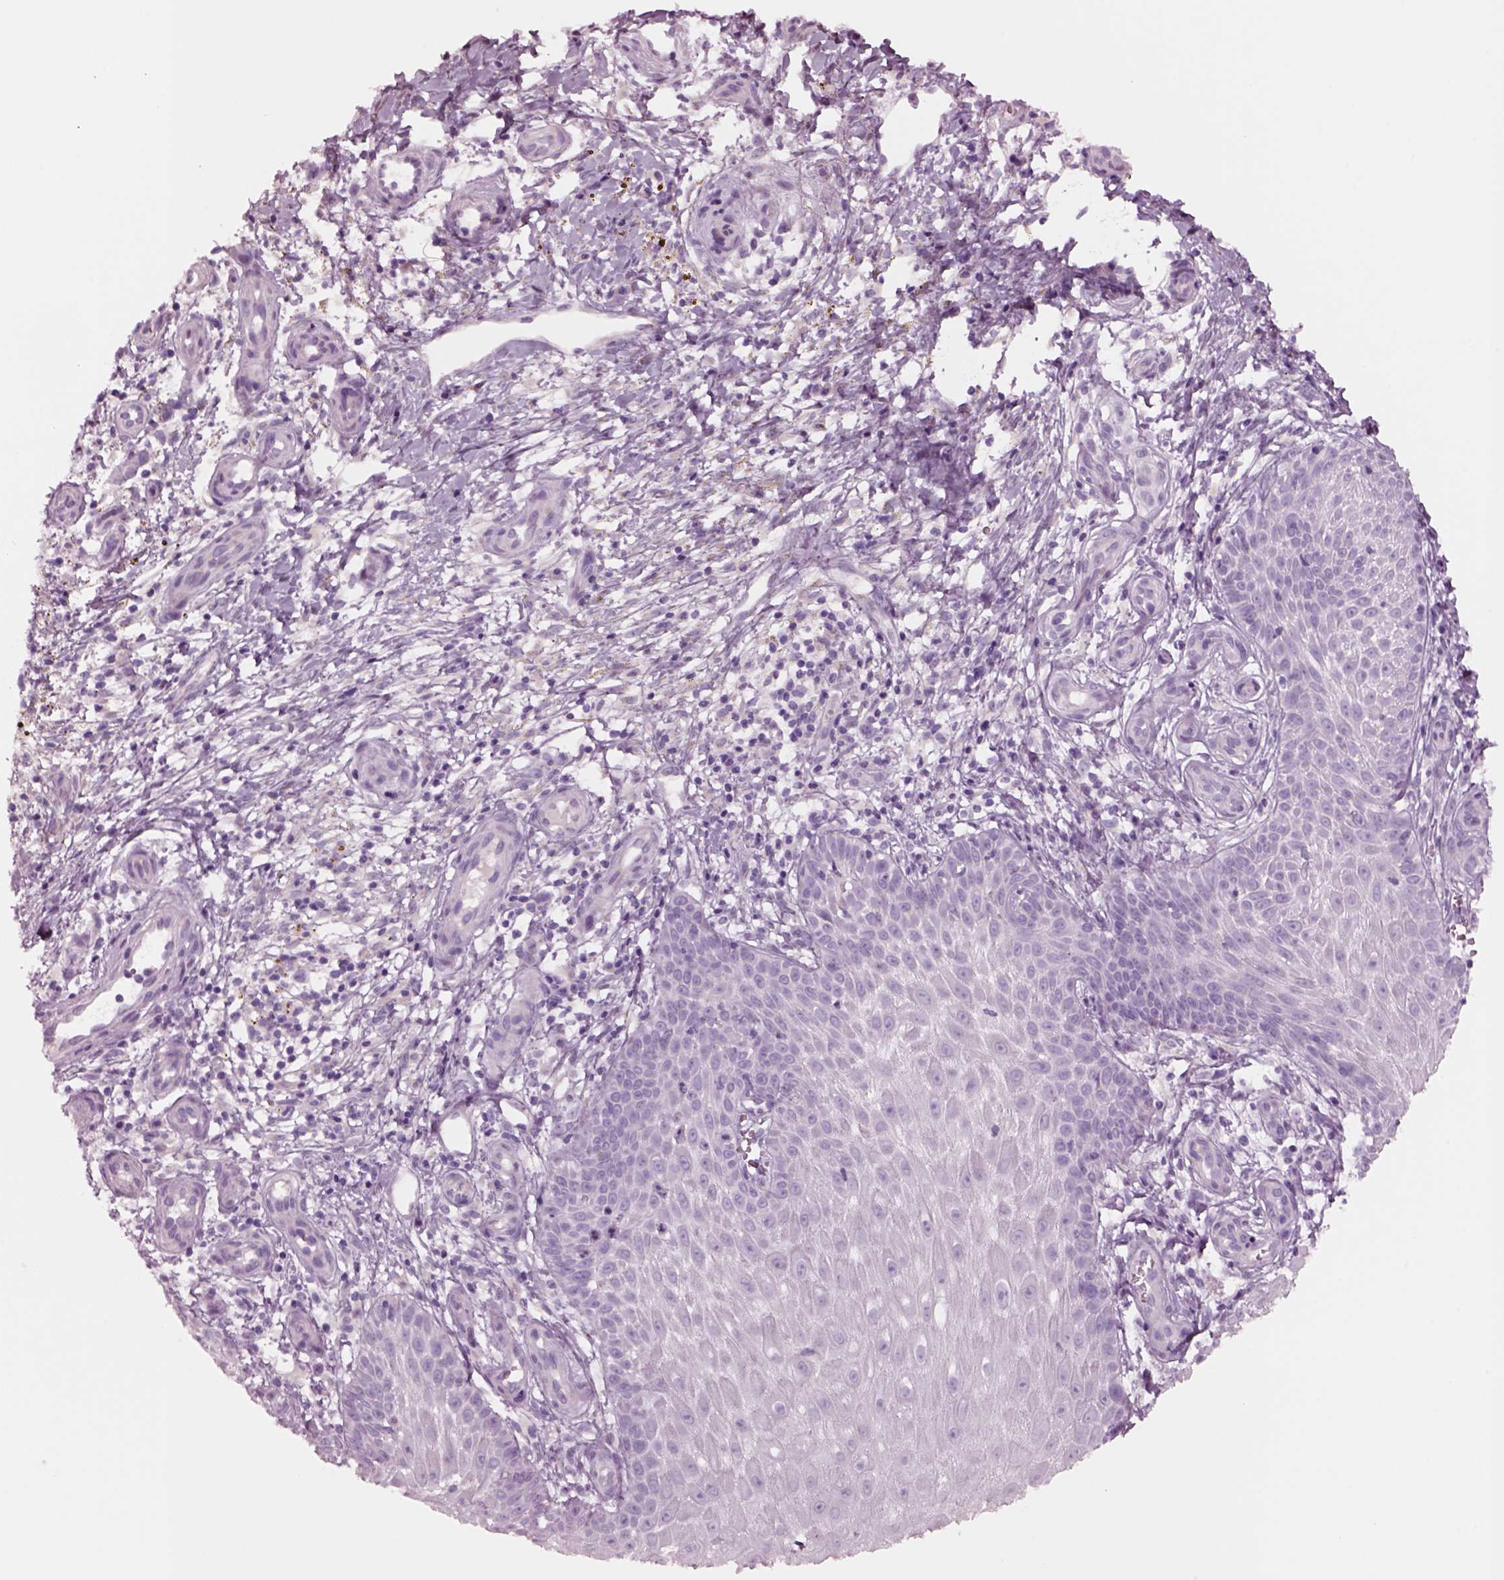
{"staining": {"intensity": "negative", "quantity": "none", "location": "none"}, "tissue": "melanoma", "cell_type": "Tumor cells", "image_type": "cancer", "snomed": [{"axis": "morphology", "description": "Malignant melanoma, NOS"}, {"axis": "topography", "description": "Skin"}], "caption": "High magnification brightfield microscopy of malignant melanoma stained with DAB (brown) and counterstained with hematoxylin (blue): tumor cells show no significant positivity. (DAB (3,3'-diaminobenzidine) IHC visualized using brightfield microscopy, high magnification).", "gene": "NMRK2", "patient": {"sex": "female", "age": 53}}